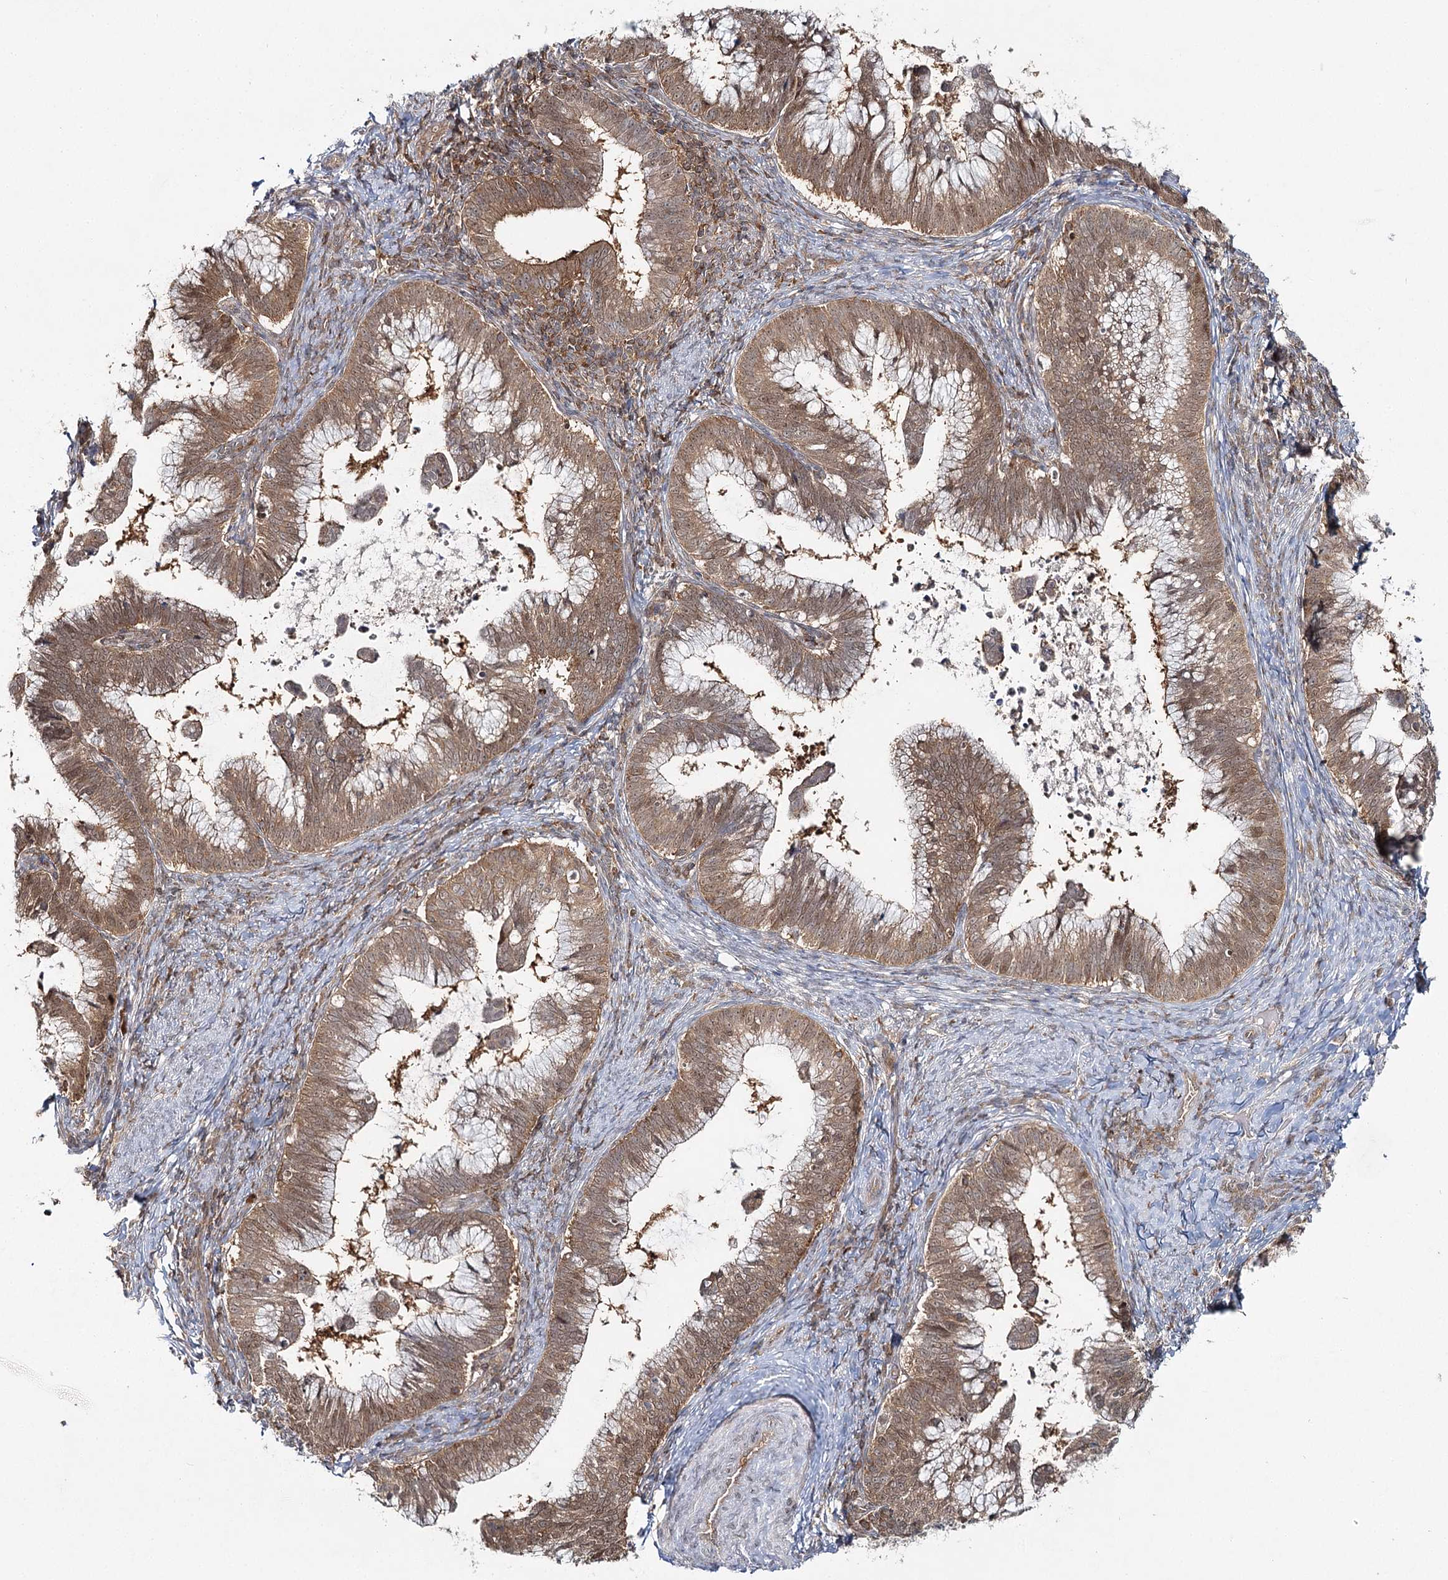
{"staining": {"intensity": "moderate", "quantity": ">75%", "location": "cytoplasmic/membranous"}, "tissue": "cervical cancer", "cell_type": "Tumor cells", "image_type": "cancer", "snomed": [{"axis": "morphology", "description": "Adenocarcinoma, NOS"}, {"axis": "topography", "description": "Cervix"}], "caption": "Tumor cells reveal medium levels of moderate cytoplasmic/membranous expression in about >75% of cells in human cervical cancer.", "gene": "FAM120B", "patient": {"sex": "female", "age": 36}}